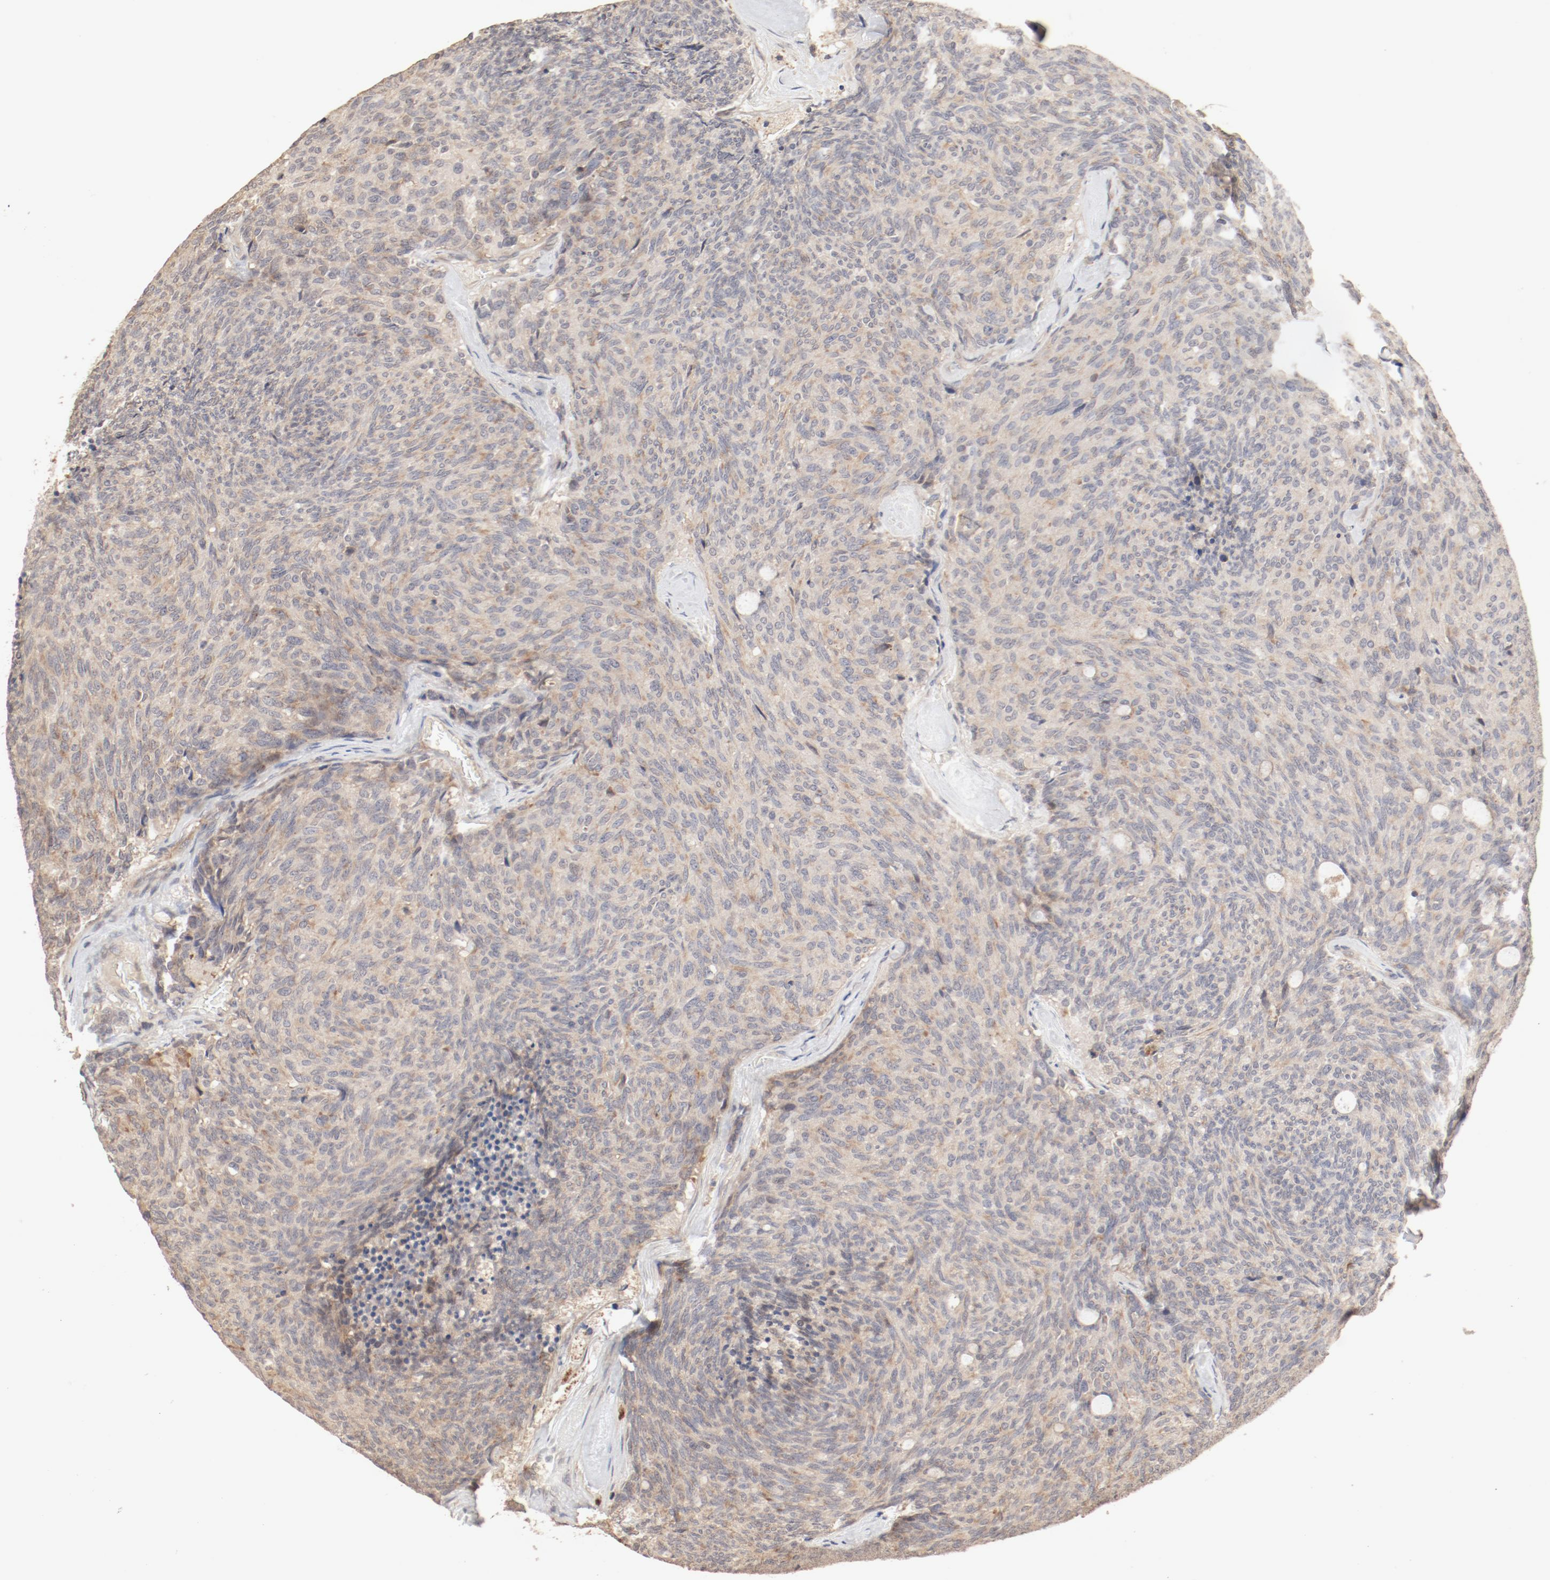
{"staining": {"intensity": "moderate", "quantity": ">75%", "location": "cytoplasmic/membranous"}, "tissue": "carcinoid", "cell_type": "Tumor cells", "image_type": "cancer", "snomed": [{"axis": "morphology", "description": "Carcinoid, malignant, NOS"}, {"axis": "topography", "description": "Pancreas"}], "caption": "Human carcinoid (malignant) stained with a protein marker exhibits moderate staining in tumor cells.", "gene": "IL3RA", "patient": {"sex": "female", "age": 54}}